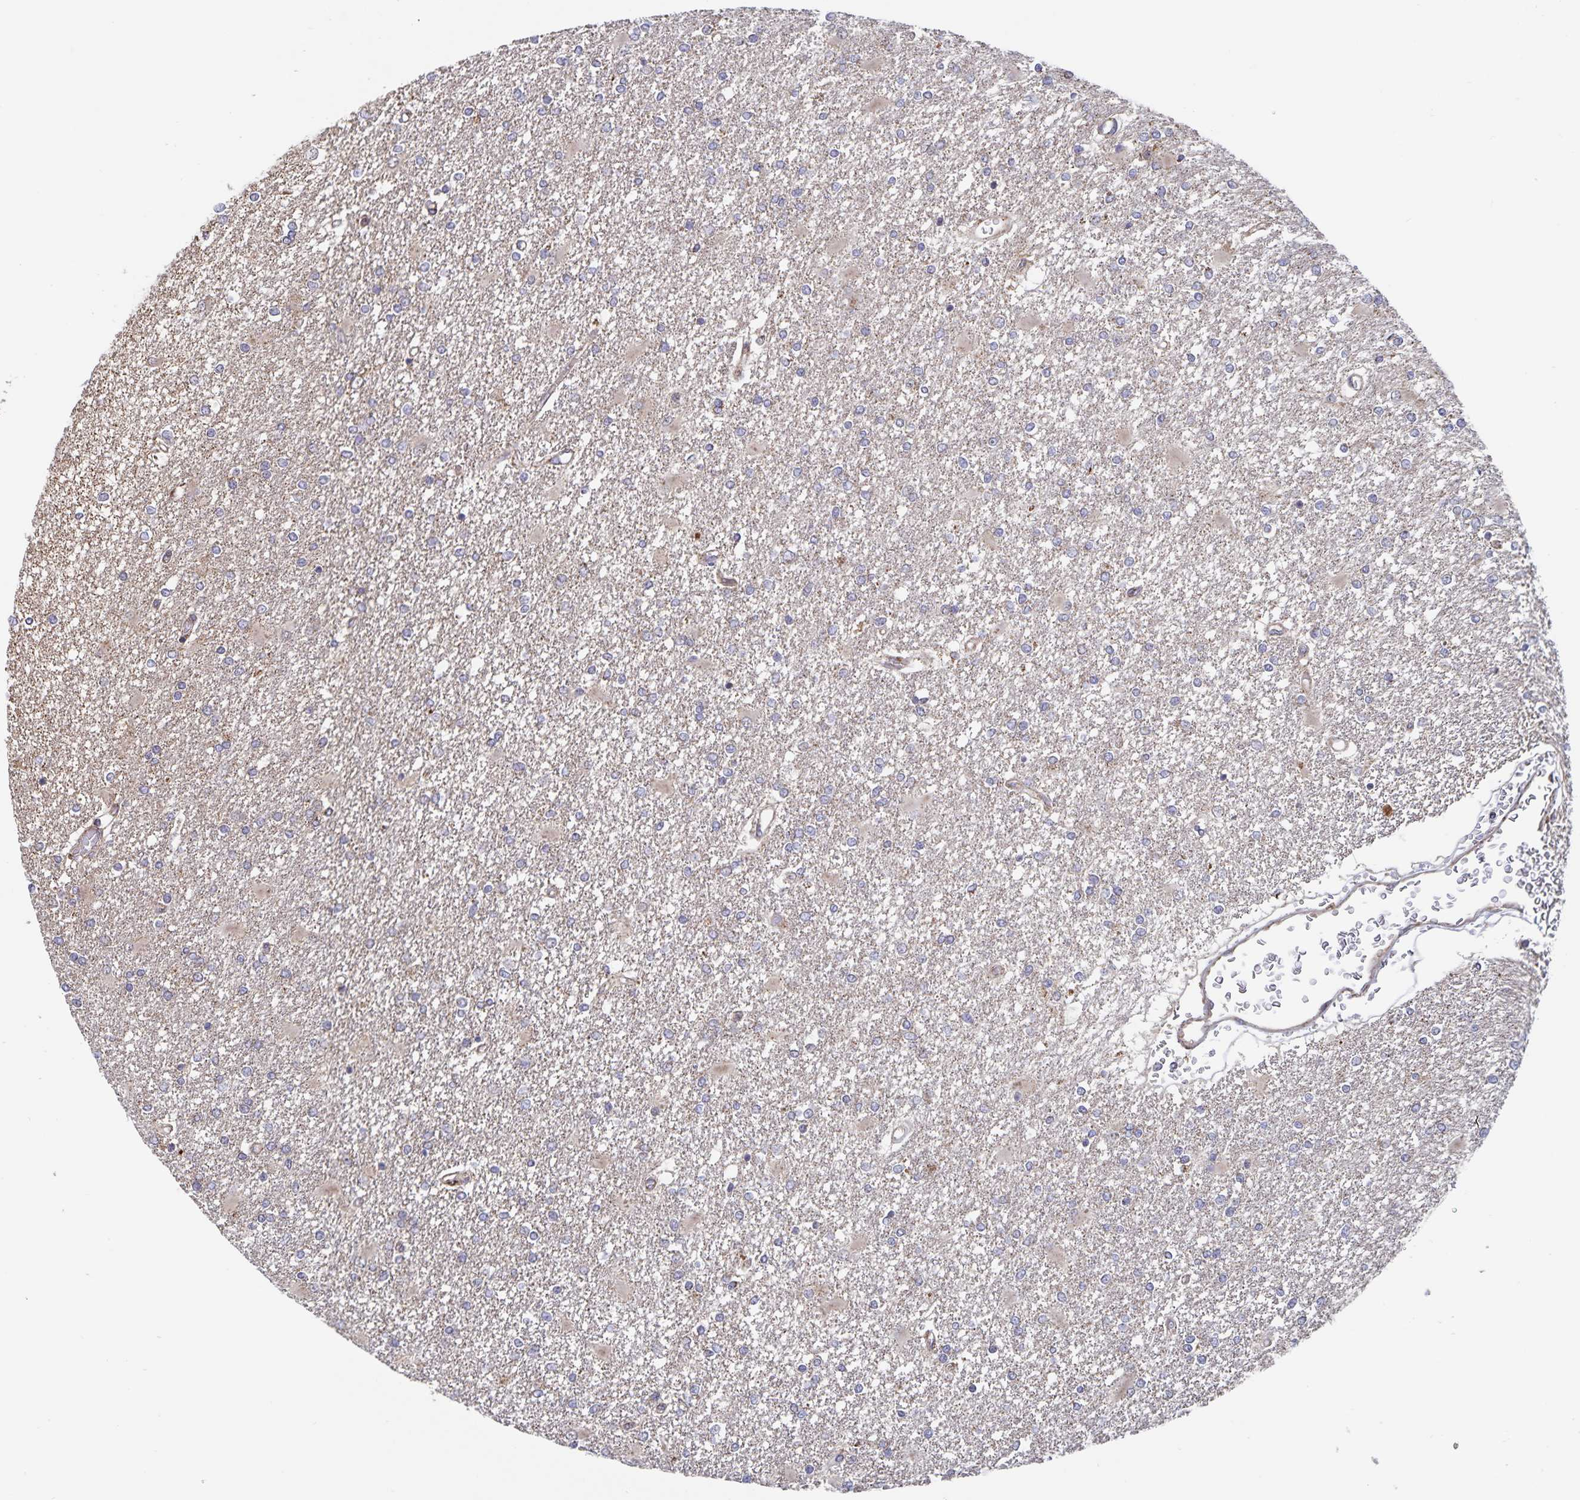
{"staining": {"intensity": "negative", "quantity": "none", "location": "none"}, "tissue": "glioma", "cell_type": "Tumor cells", "image_type": "cancer", "snomed": [{"axis": "morphology", "description": "Glioma, malignant, High grade"}, {"axis": "topography", "description": "Cerebral cortex"}], "caption": "Immunohistochemical staining of high-grade glioma (malignant) reveals no significant positivity in tumor cells.", "gene": "ACACA", "patient": {"sex": "male", "age": 79}}